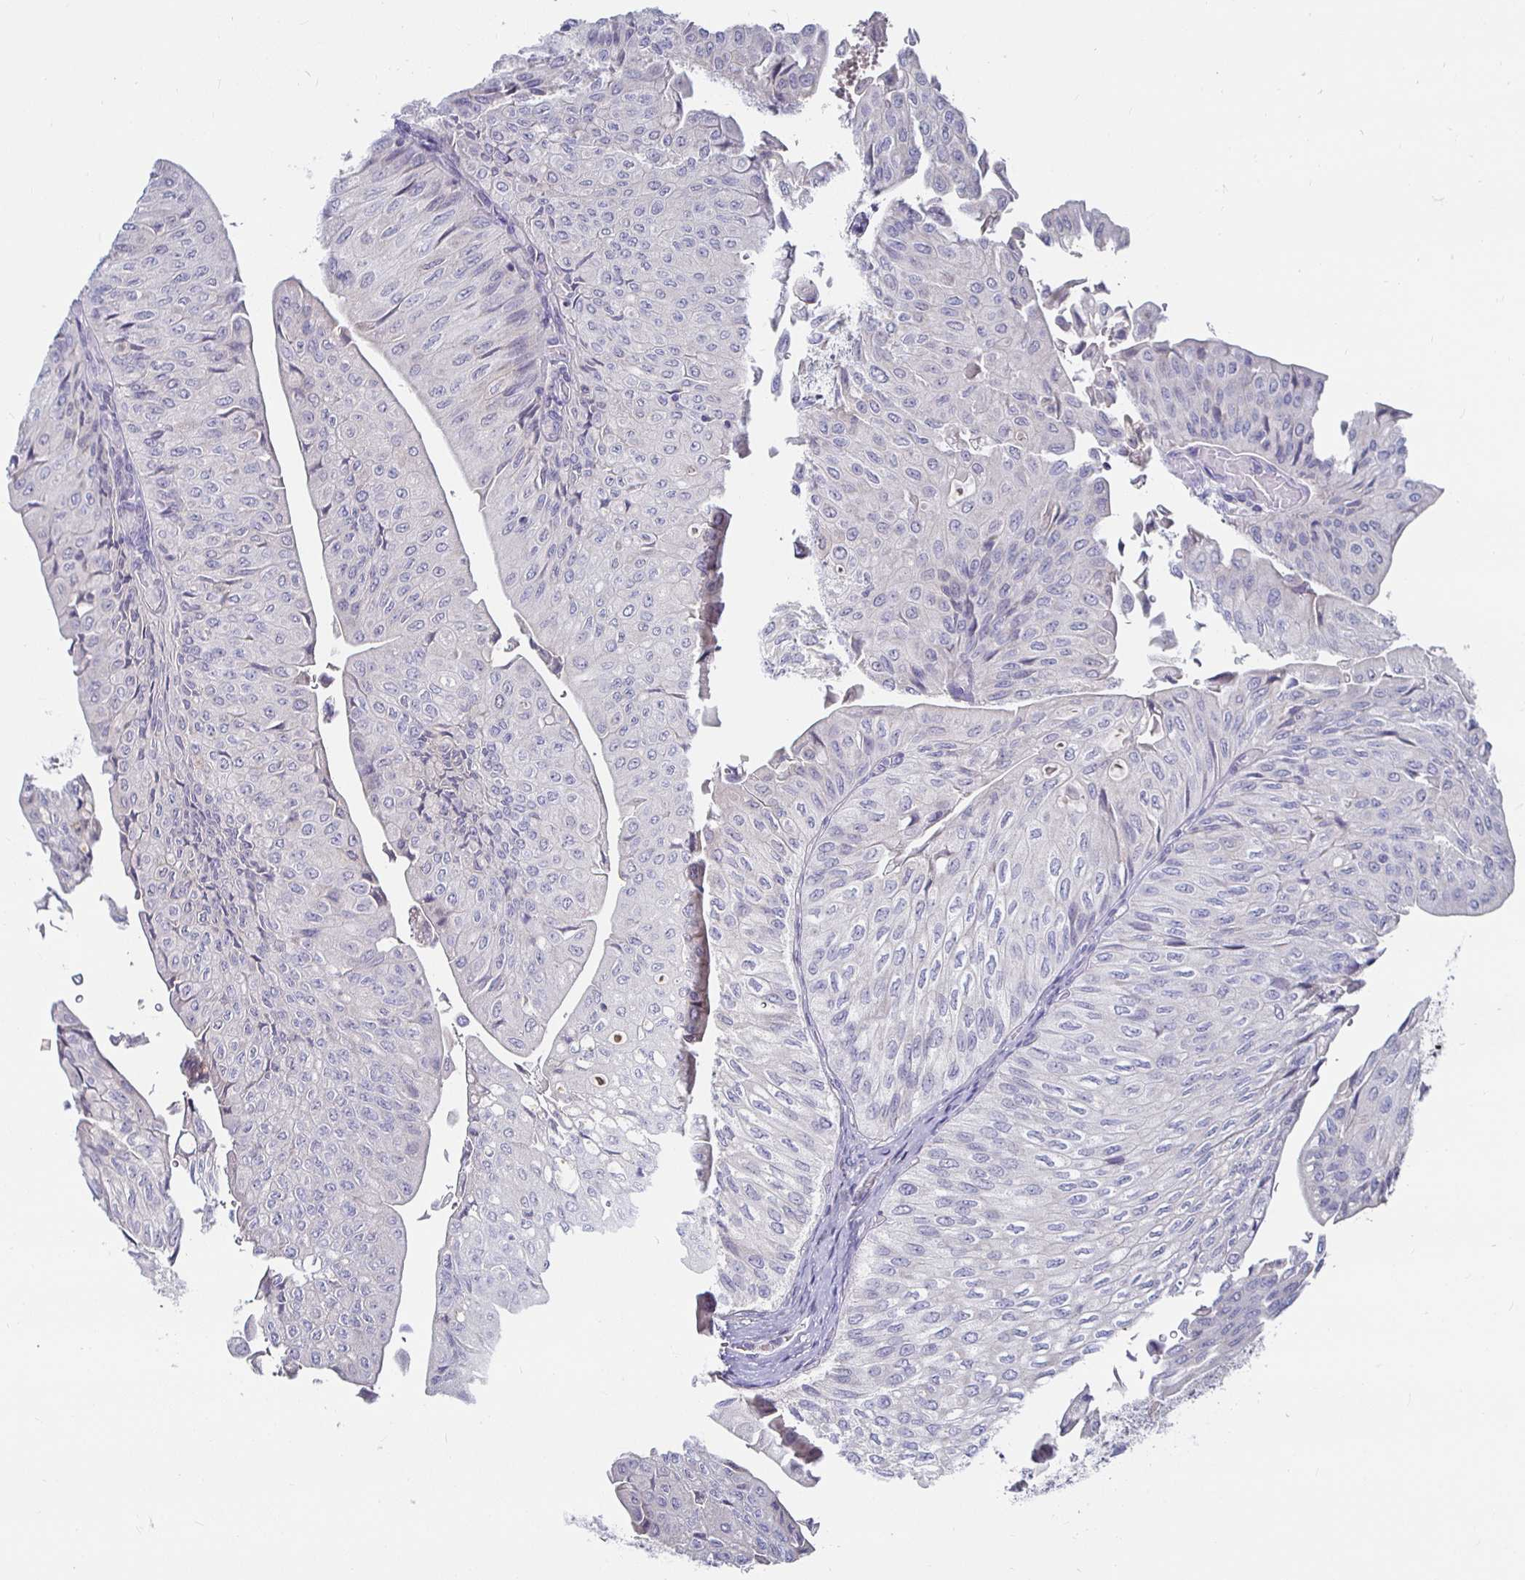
{"staining": {"intensity": "negative", "quantity": "none", "location": "none"}, "tissue": "urothelial cancer", "cell_type": "Tumor cells", "image_type": "cancer", "snomed": [{"axis": "morphology", "description": "Urothelial carcinoma, NOS"}, {"axis": "topography", "description": "Urinary bladder"}], "caption": "IHC photomicrograph of neoplastic tissue: transitional cell carcinoma stained with DAB displays no significant protein positivity in tumor cells.", "gene": "RNF144B", "patient": {"sex": "male", "age": 62}}